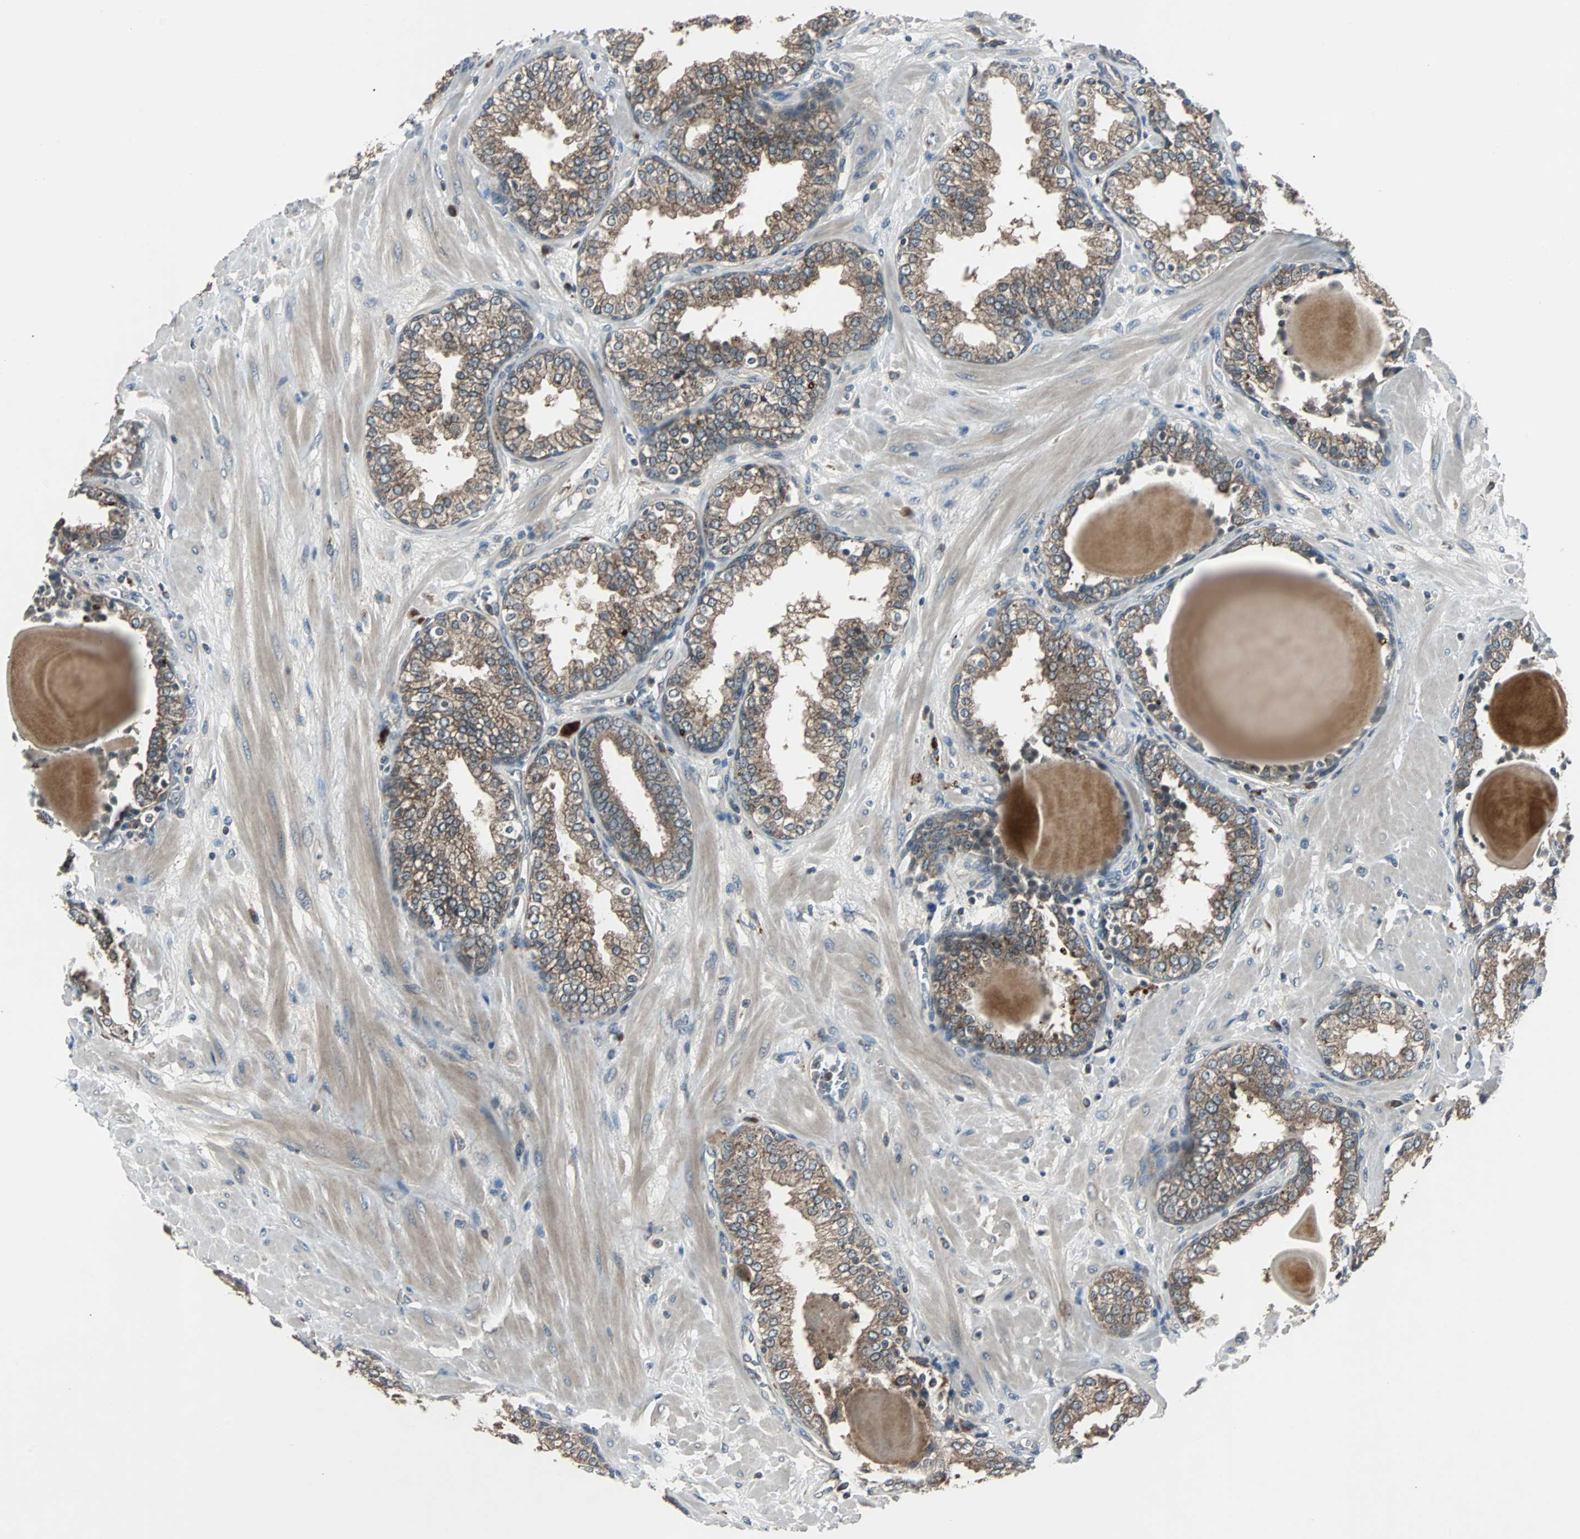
{"staining": {"intensity": "moderate", "quantity": ">75%", "location": "cytoplasmic/membranous"}, "tissue": "prostate", "cell_type": "Glandular cells", "image_type": "normal", "snomed": [{"axis": "morphology", "description": "Normal tissue, NOS"}, {"axis": "topography", "description": "Prostate"}], "caption": "A medium amount of moderate cytoplasmic/membranous positivity is seen in about >75% of glandular cells in benign prostate. The staining was performed using DAB (3,3'-diaminobenzidine), with brown indicating positive protein expression. Nuclei are stained blue with hematoxylin.", "gene": "ARF1", "patient": {"sex": "male", "age": 51}}